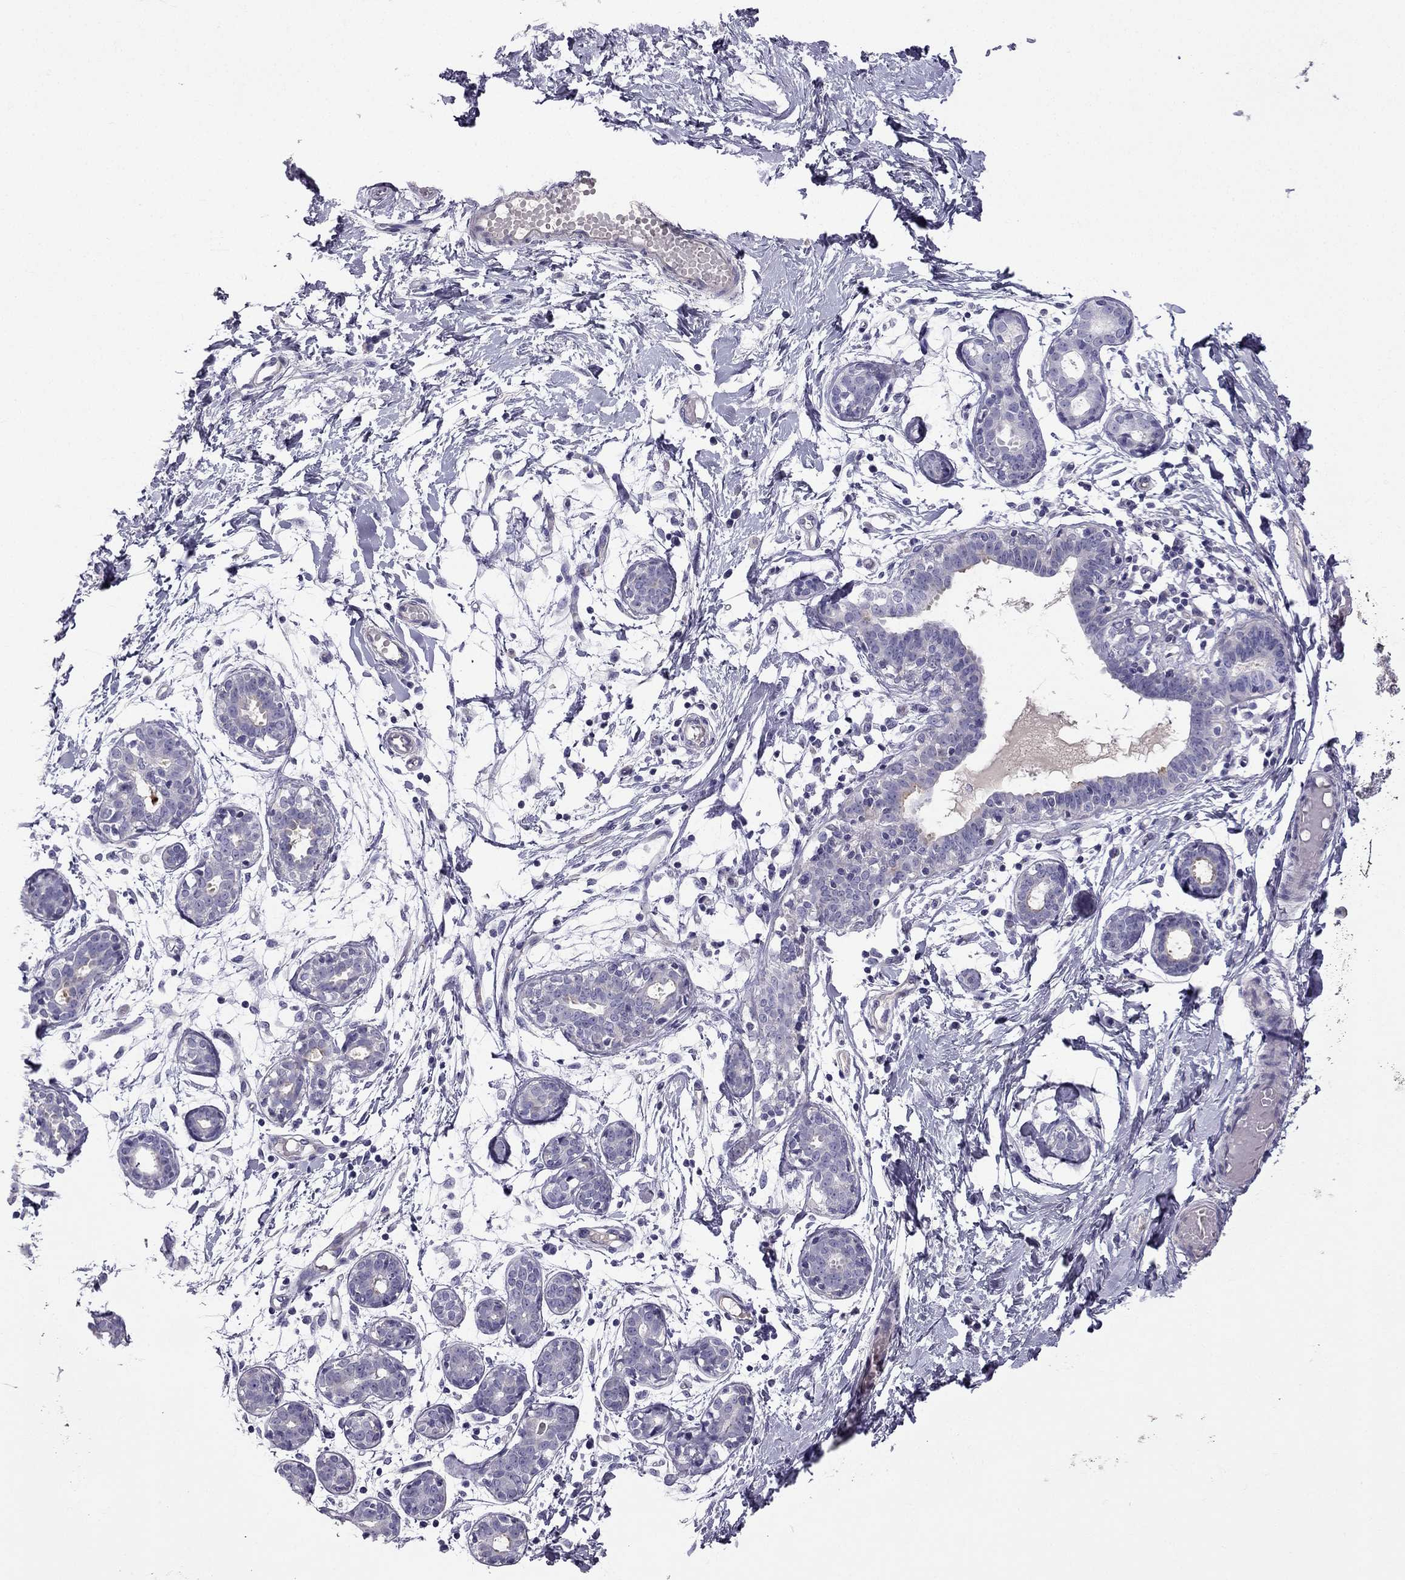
{"staining": {"intensity": "negative", "quantity": "none", "location": "none"}, "tissue": "breast", "cell_type": "Adipocytes", "image_type": "normal", "snomed": [{"axis": "morphology", "description": "Normal tissue, NOS"}, {"axis": "topography", "description": "Breast"}], "caption": "A histopathology image of human breast is negative for staining in adipocytes. Brightfield microscopy of immunohistochemistry (IHC) stained with DAB (brown) and hematoxylin (blue), captured at high magnification.", "gene": "STOML3", "patient": {"sex": "female", "age": 37}}